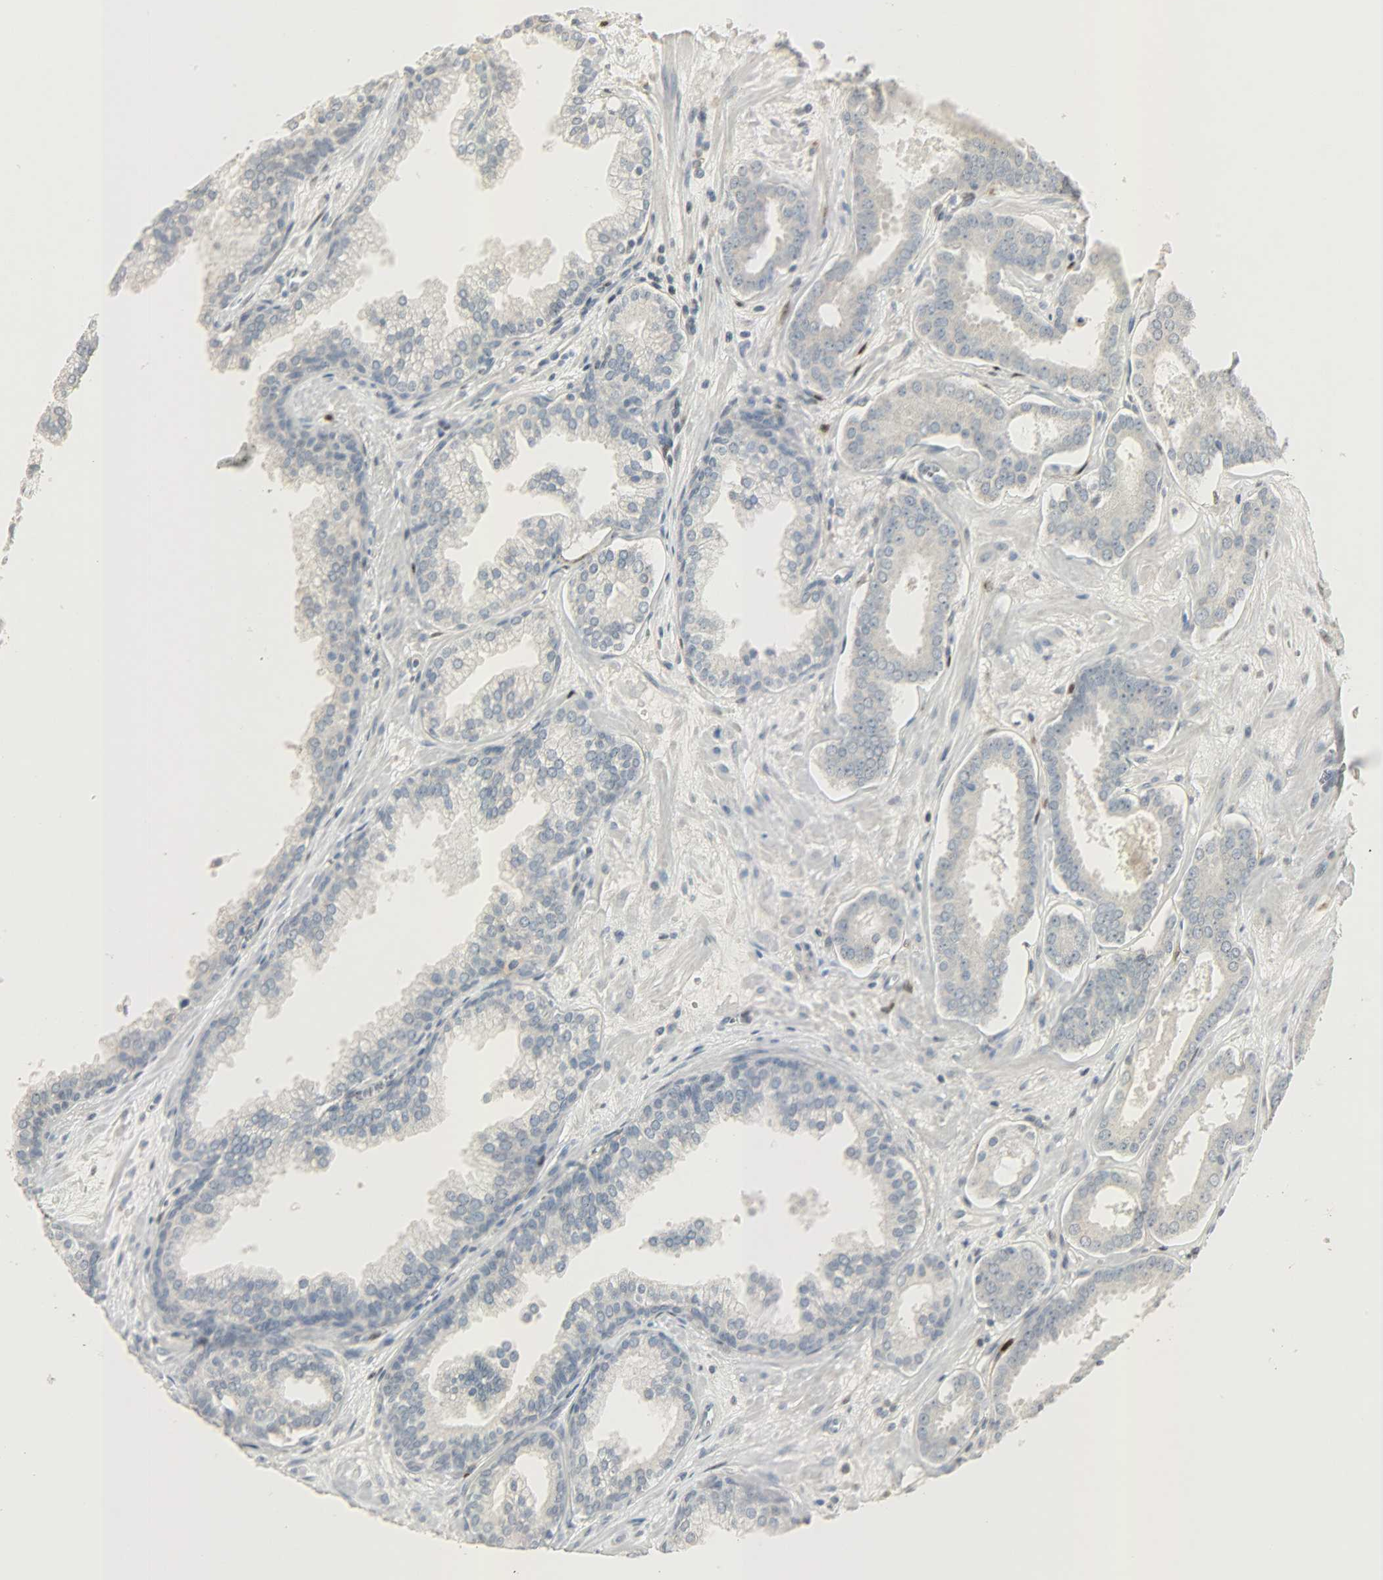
{"staining": {"intensity": "weak", "quantity": "25%-75%", "location": "cytoplasmic/membranous"}, "tissue": "prostate cancer", "cell_type": "Tumor cells", "image_type": "cancer", "snomed": [{"axis": "morphology", "description": "Adenocarcinoma, Low grade"}, {"axis": "topography", "description": "Prostate"}], "caption": "This micrograph shows IHC staining of human low-grade adenocarcinoma (prostate), with low weak cytoplasmic/membranous expression in about 25%-75% of tumor cells.", "gene": "CAMK4", "patient": {"sex": "male", "age": 57}}